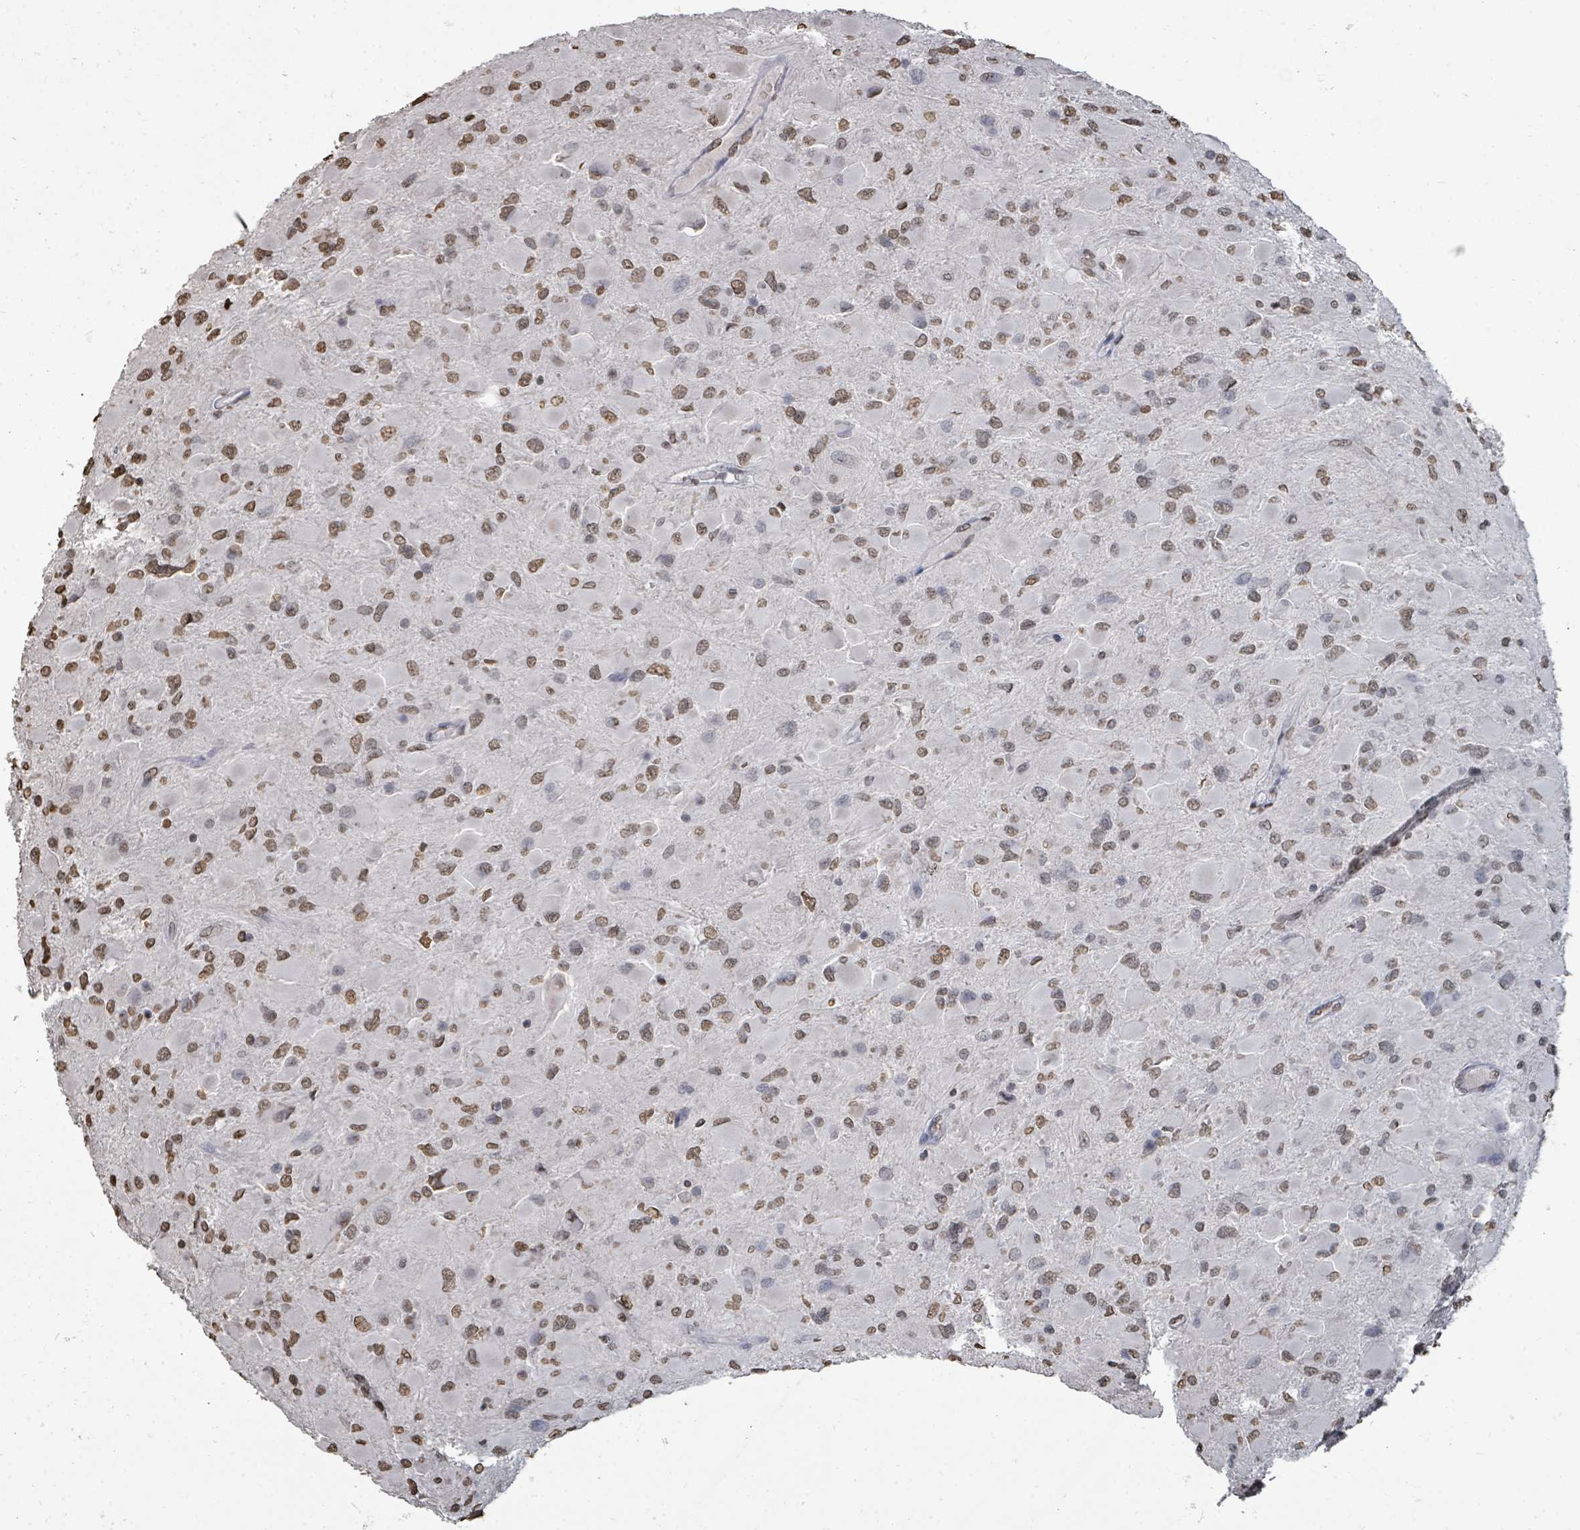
{"staining": {"intensity": "moderate", "quantity": ">75%", "location": "nuclear"}, "tissue": "glioma", "cell_type": "Tumor cells", "image_type": "cancer", "snomed": [{"axis": "morphology", "description": "Glioma, malignant, High grade"}, {"axis": "topography", "description": "Cerebral cortex"}], "caption": "Immunohistochemical staining of glioma displays medium levels of moderate nuclear protein positivity in approximately >75% of tumor cells.", "gene": "MRPS12", "patient": {"sex": "female", "age": 36}}